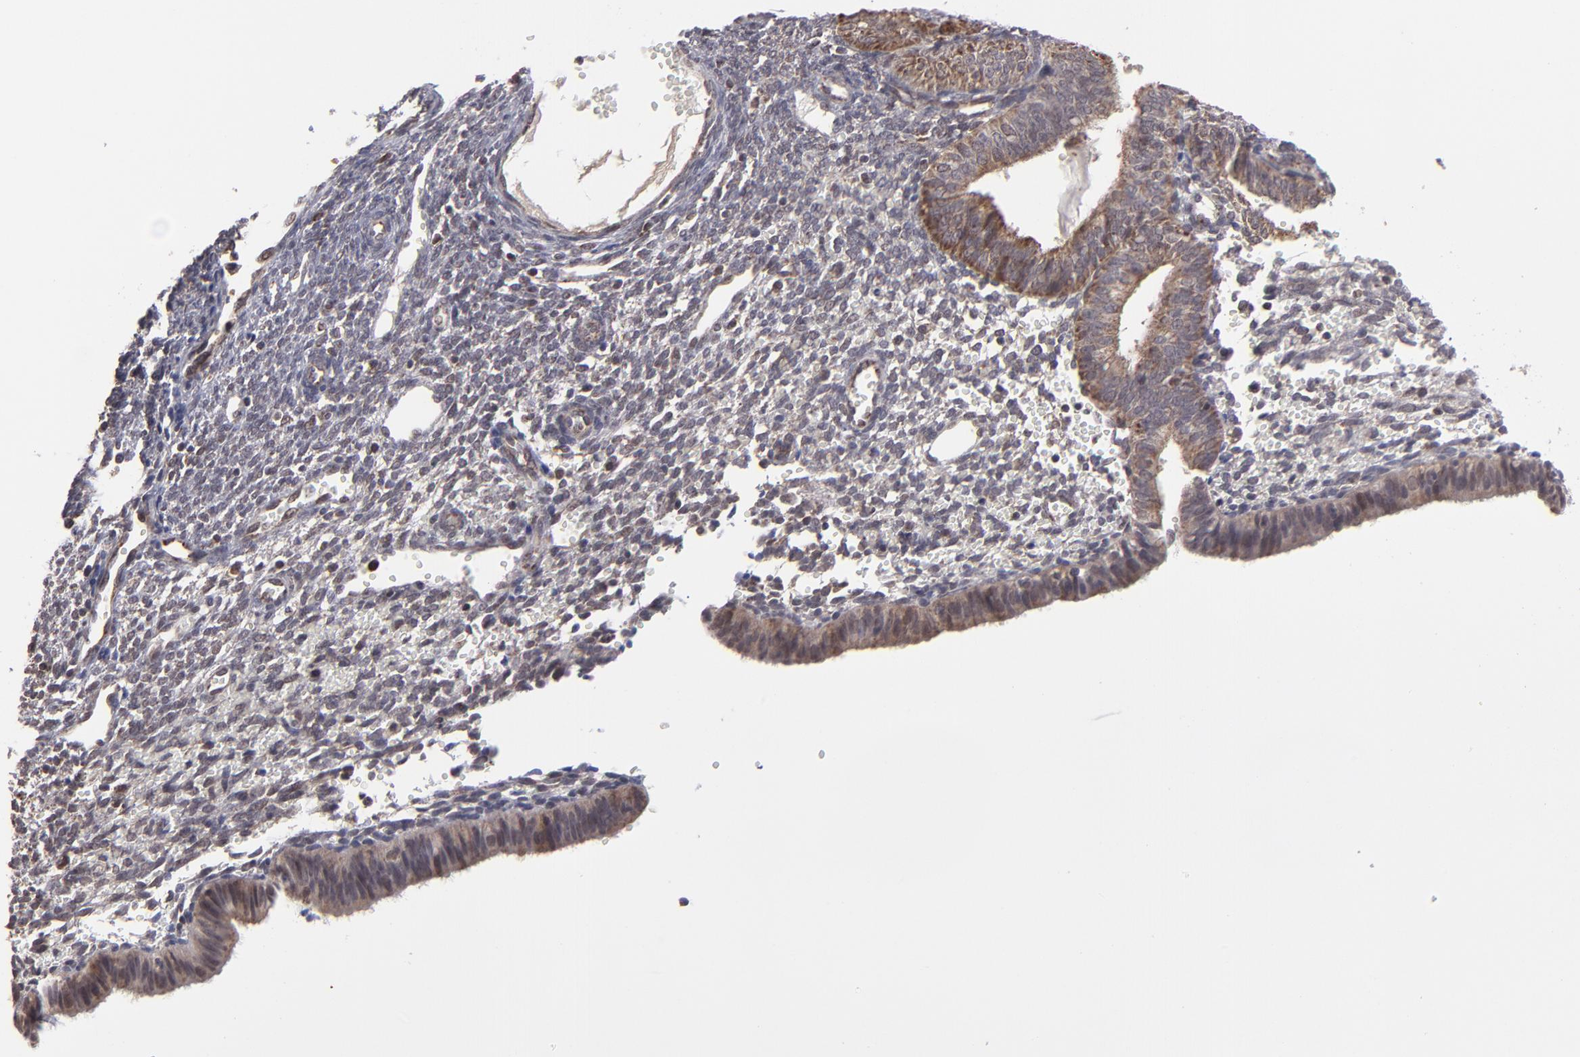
{"staining": {"intensity": "weak", "quantity": "<25%", "location": "nuclear"}, "tissue": "endometrium", "cell_type": "Cells in endometrial stroma", "image_type": "normal", "snomed": [{"axis": "morphology", "description": "Normal tissue, NOS"}, {"axis": "topography", "description": "Endometrium"}], "caption": "High magnification brightfield microscopy of unremarkable endometrium stained with DAB (brown) and counterstained with hematoxylin (blue): cells in endometrial stroma show no significant staining.", "gene": "SLC15A1", "patient": {"sex": "female", "age": 61}}